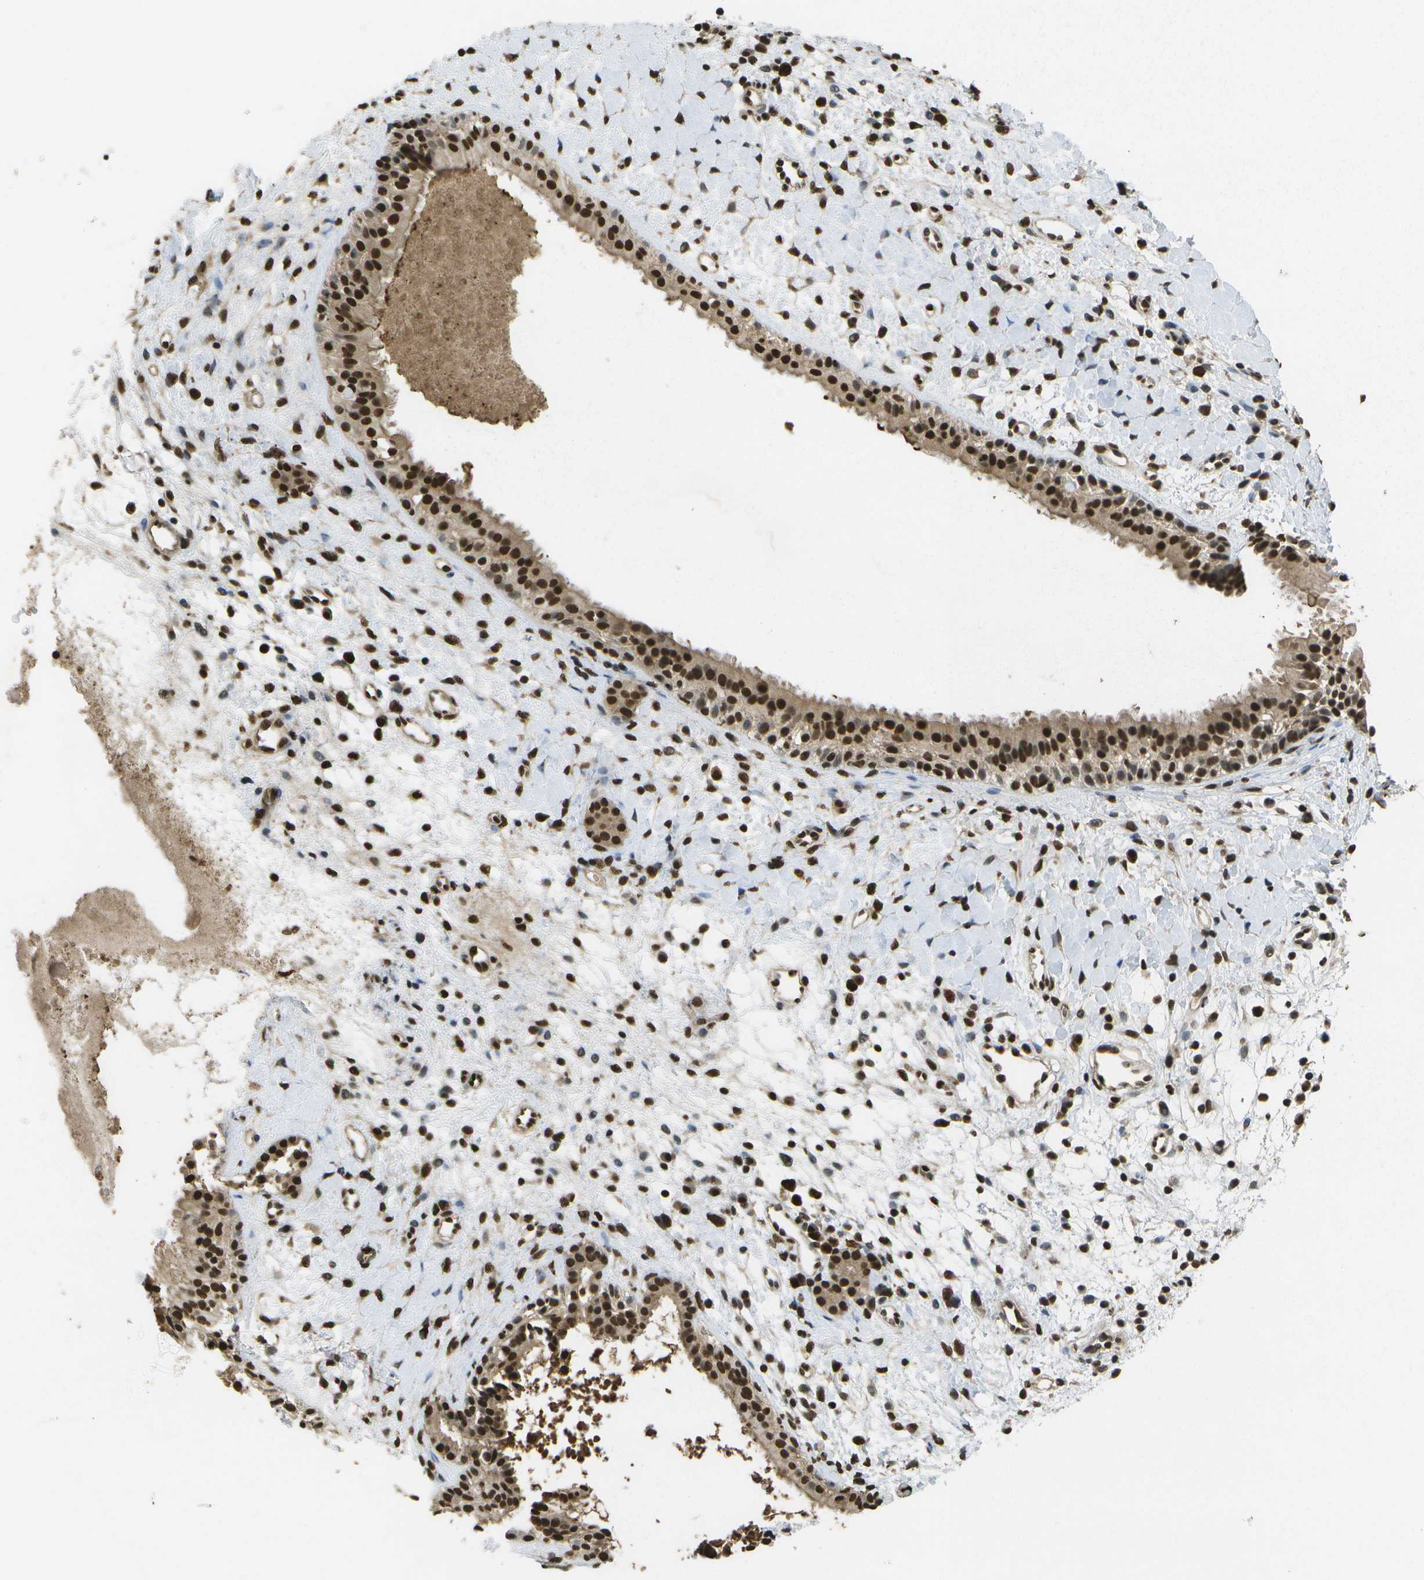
{"staining": {"intensity": "strong", "quantity": ">75%", "location": "cytoplasmic/membranous,nuclear"}, "tissue": "nasopharynx", "cell_type": "Respiratory epithelial cells", "image_type": "normal", "snomed": [{"axis": "morphology", "description": "Normal tissue, NOS"}, {"axis": "topography", "description": "Nasopharynx"}], "caption": "This histopathology image shows benign nasopharynx stained with immunohistochemistry to label a protein in brown. The cytoplasmic/membranous,nuclear of respiratory epithelial cells show strong positivity for the protein. Nuclei are counter-stained blue.", "gene": "SPEN", "patient": {"sex": "male", "age": 22}}